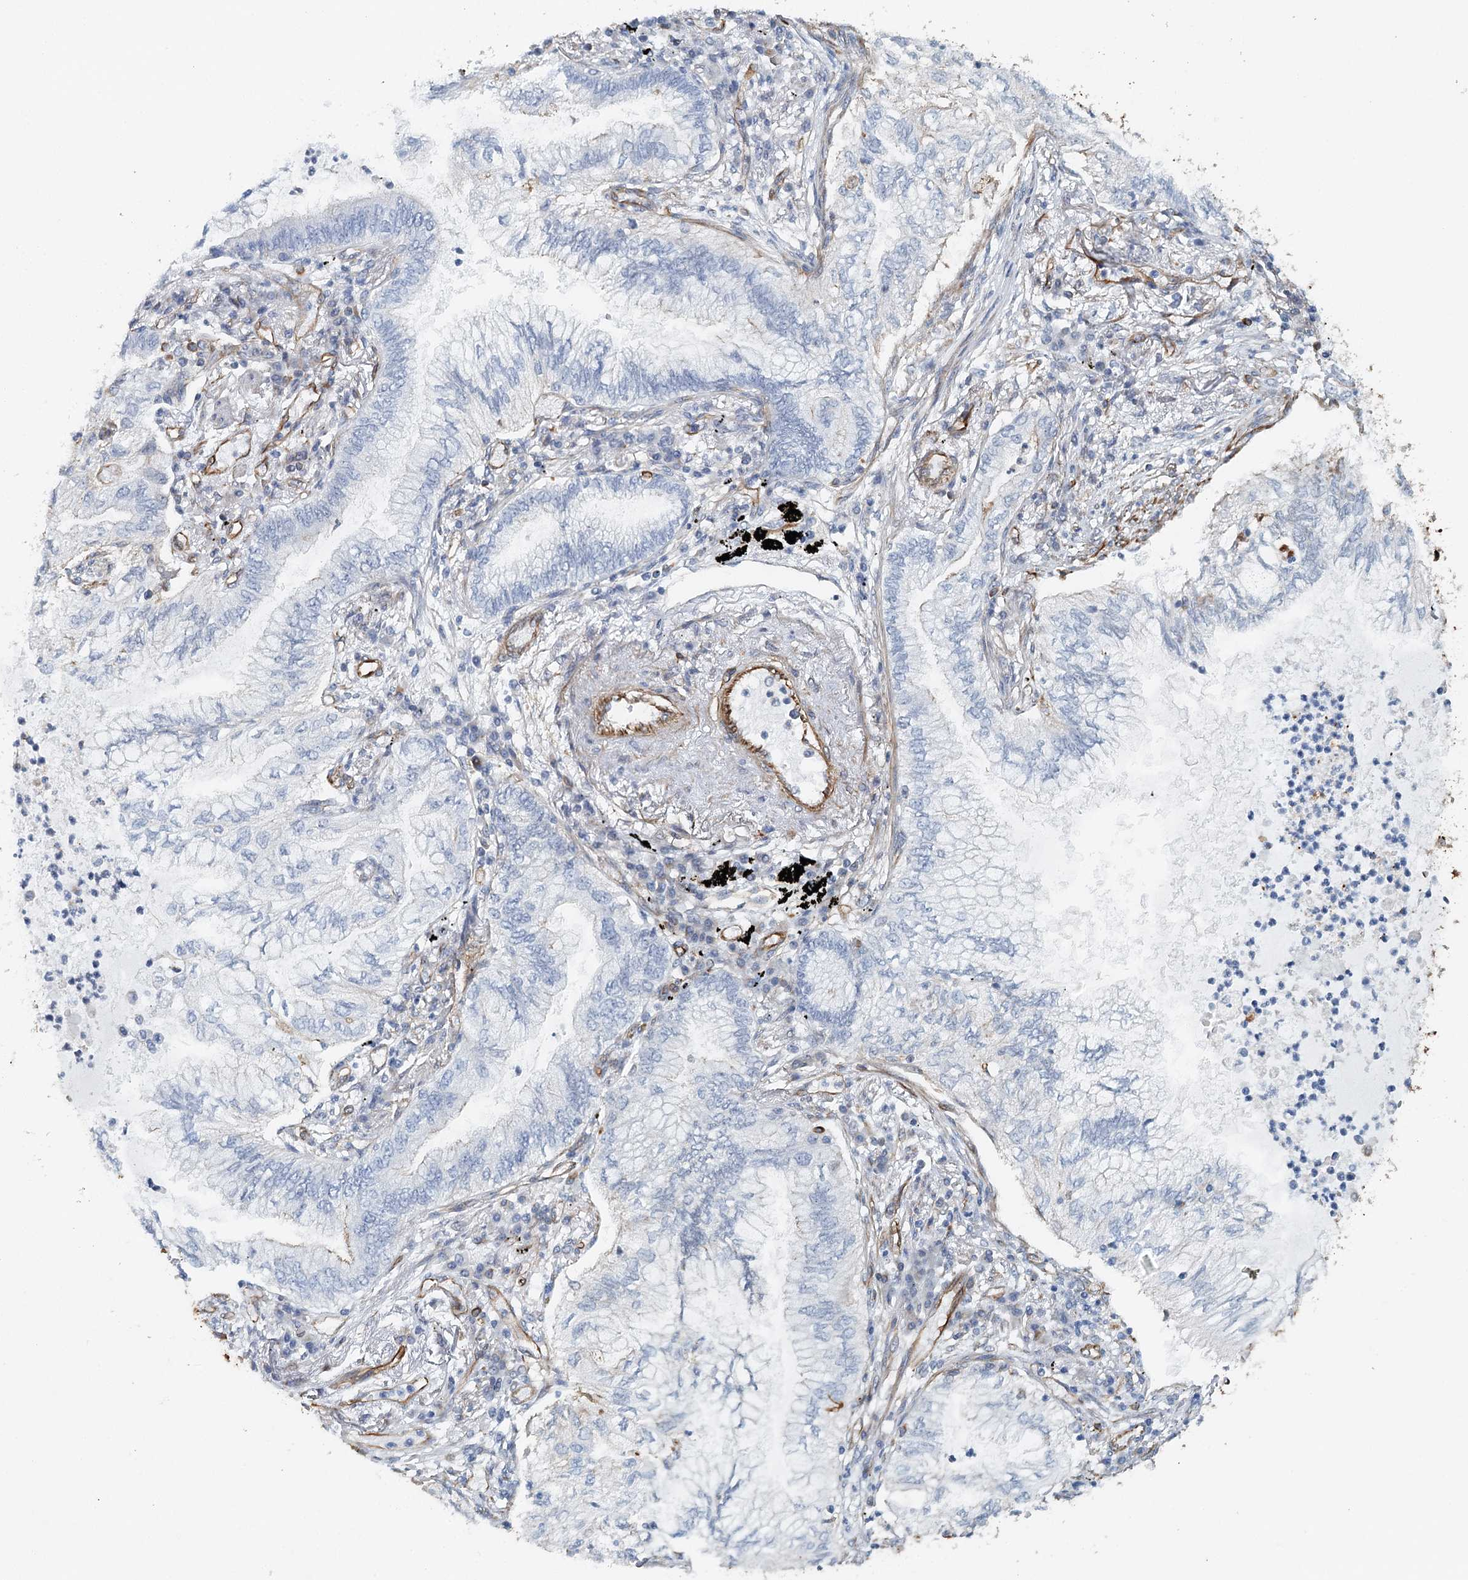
{"staining": {"intensity": "negative", "quantity": "none", "location": "none"}, "tissue": "lung cancer", "cell_type": "Tumor cells", "image_type": "cancer", "snomed": [{"axis": "morphology", "description": "Normal tissue, NOS"}, {"axis": "morphology", "description": "Adenocarcinoma, NOS"}, {"axis": "topography", "description": "Bronchus"}, {"axis": "topography", "description": "Lung"}], "caption": "Photomicrograph shows no protein positivity in tumor cells of lung cancer tissue.", "gene": "SYNPO", "patient": {"sex": "female", "age": 70}}